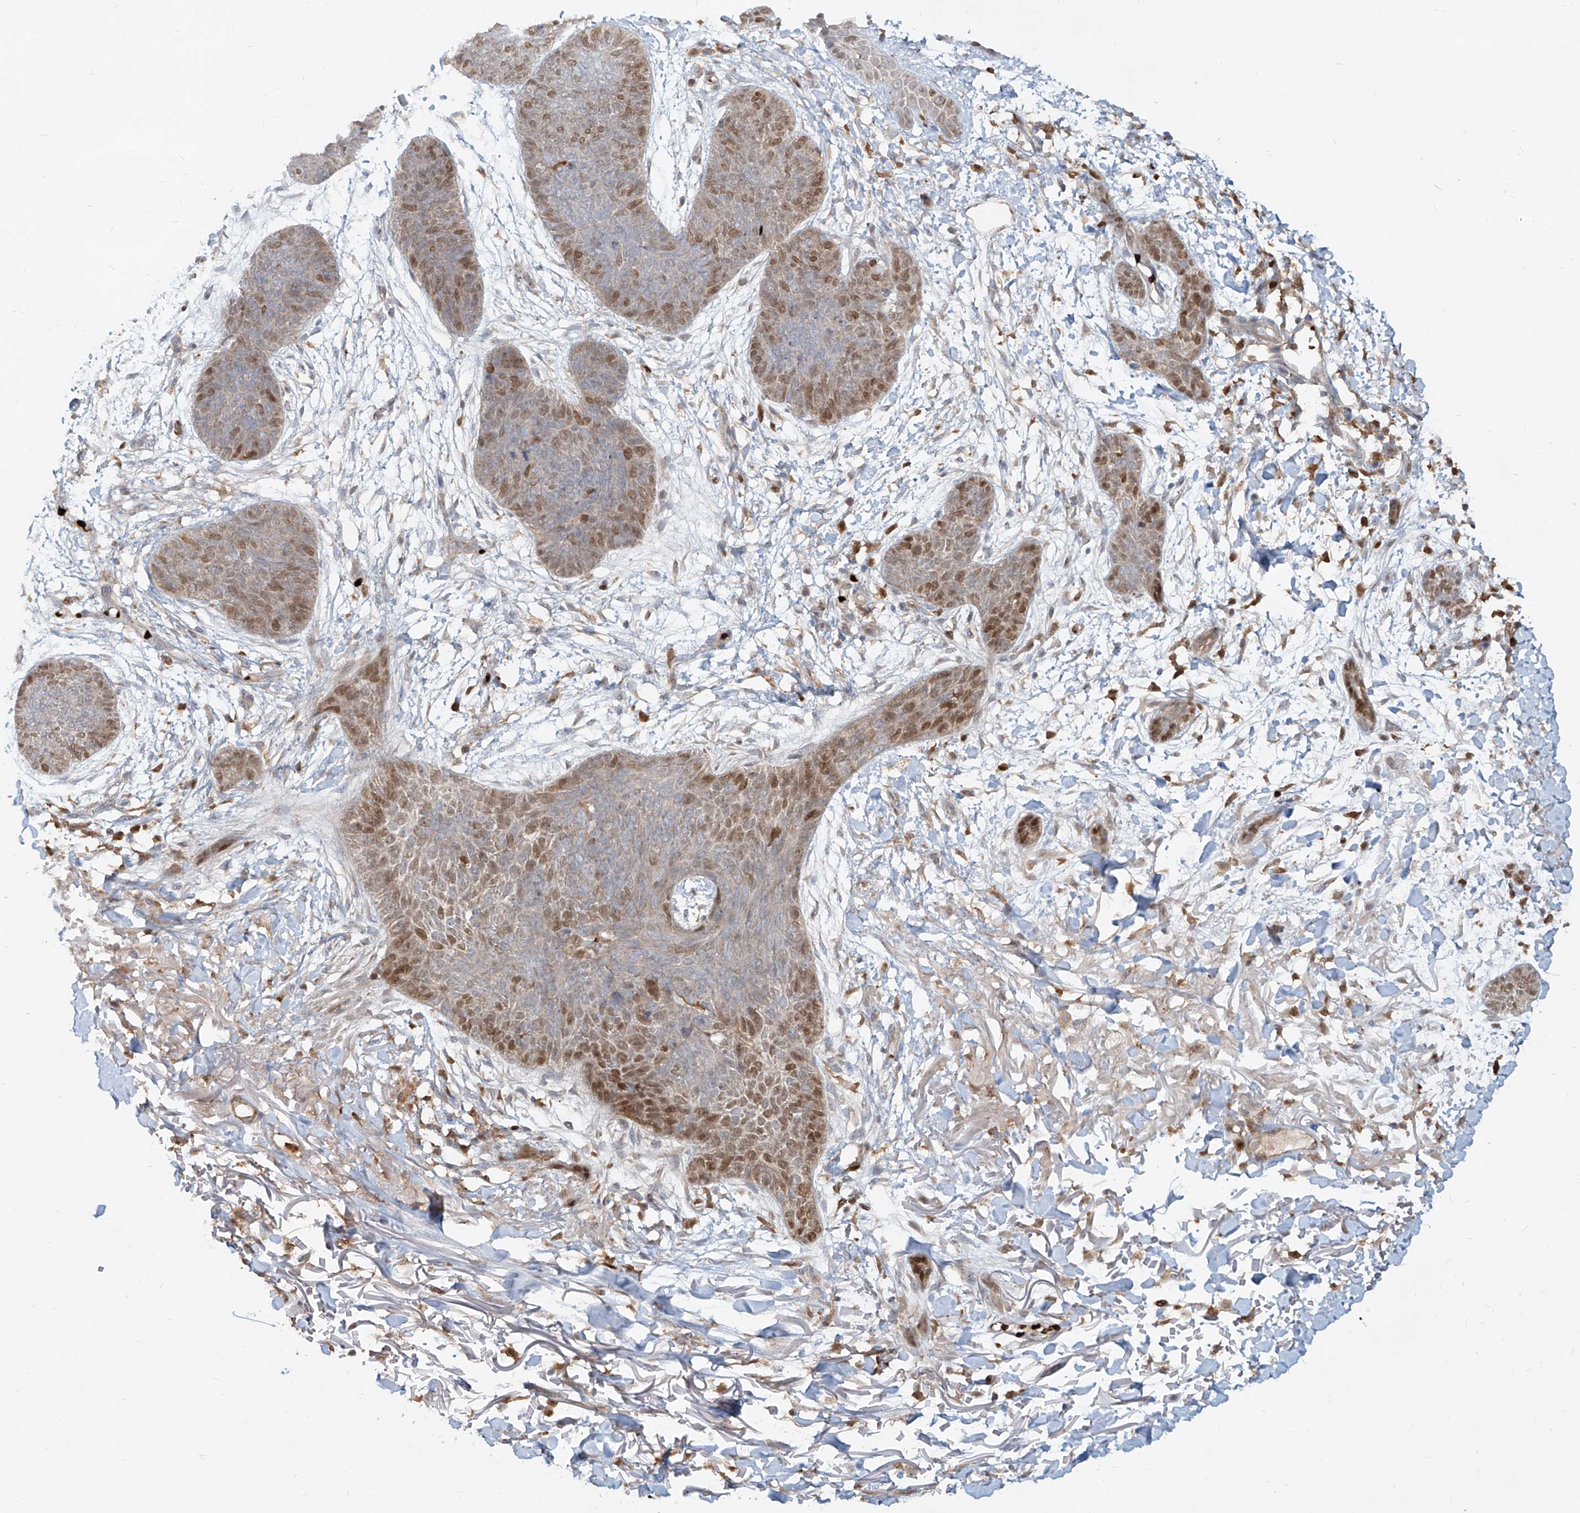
{"staining": {"intensity": "moderate", "quantity": "<25%", "location": "nuclear"}, "tissue": "skin cancer", "cell_type": "Tumor cells", "image_type": "cancer", "snomed": [{"axis": "morphology", "description": "Basal cell carcinoma"}, {"axis": "topography", "description": "Skin"}], "caption": "IHC of human skin cancer (basal cell carcinoma) displays low levels of moderate nuclear positivity in approximately <25% of tumor cells.", "gene": "FGD2", "patient": {"sex": "male", "age": 85}}